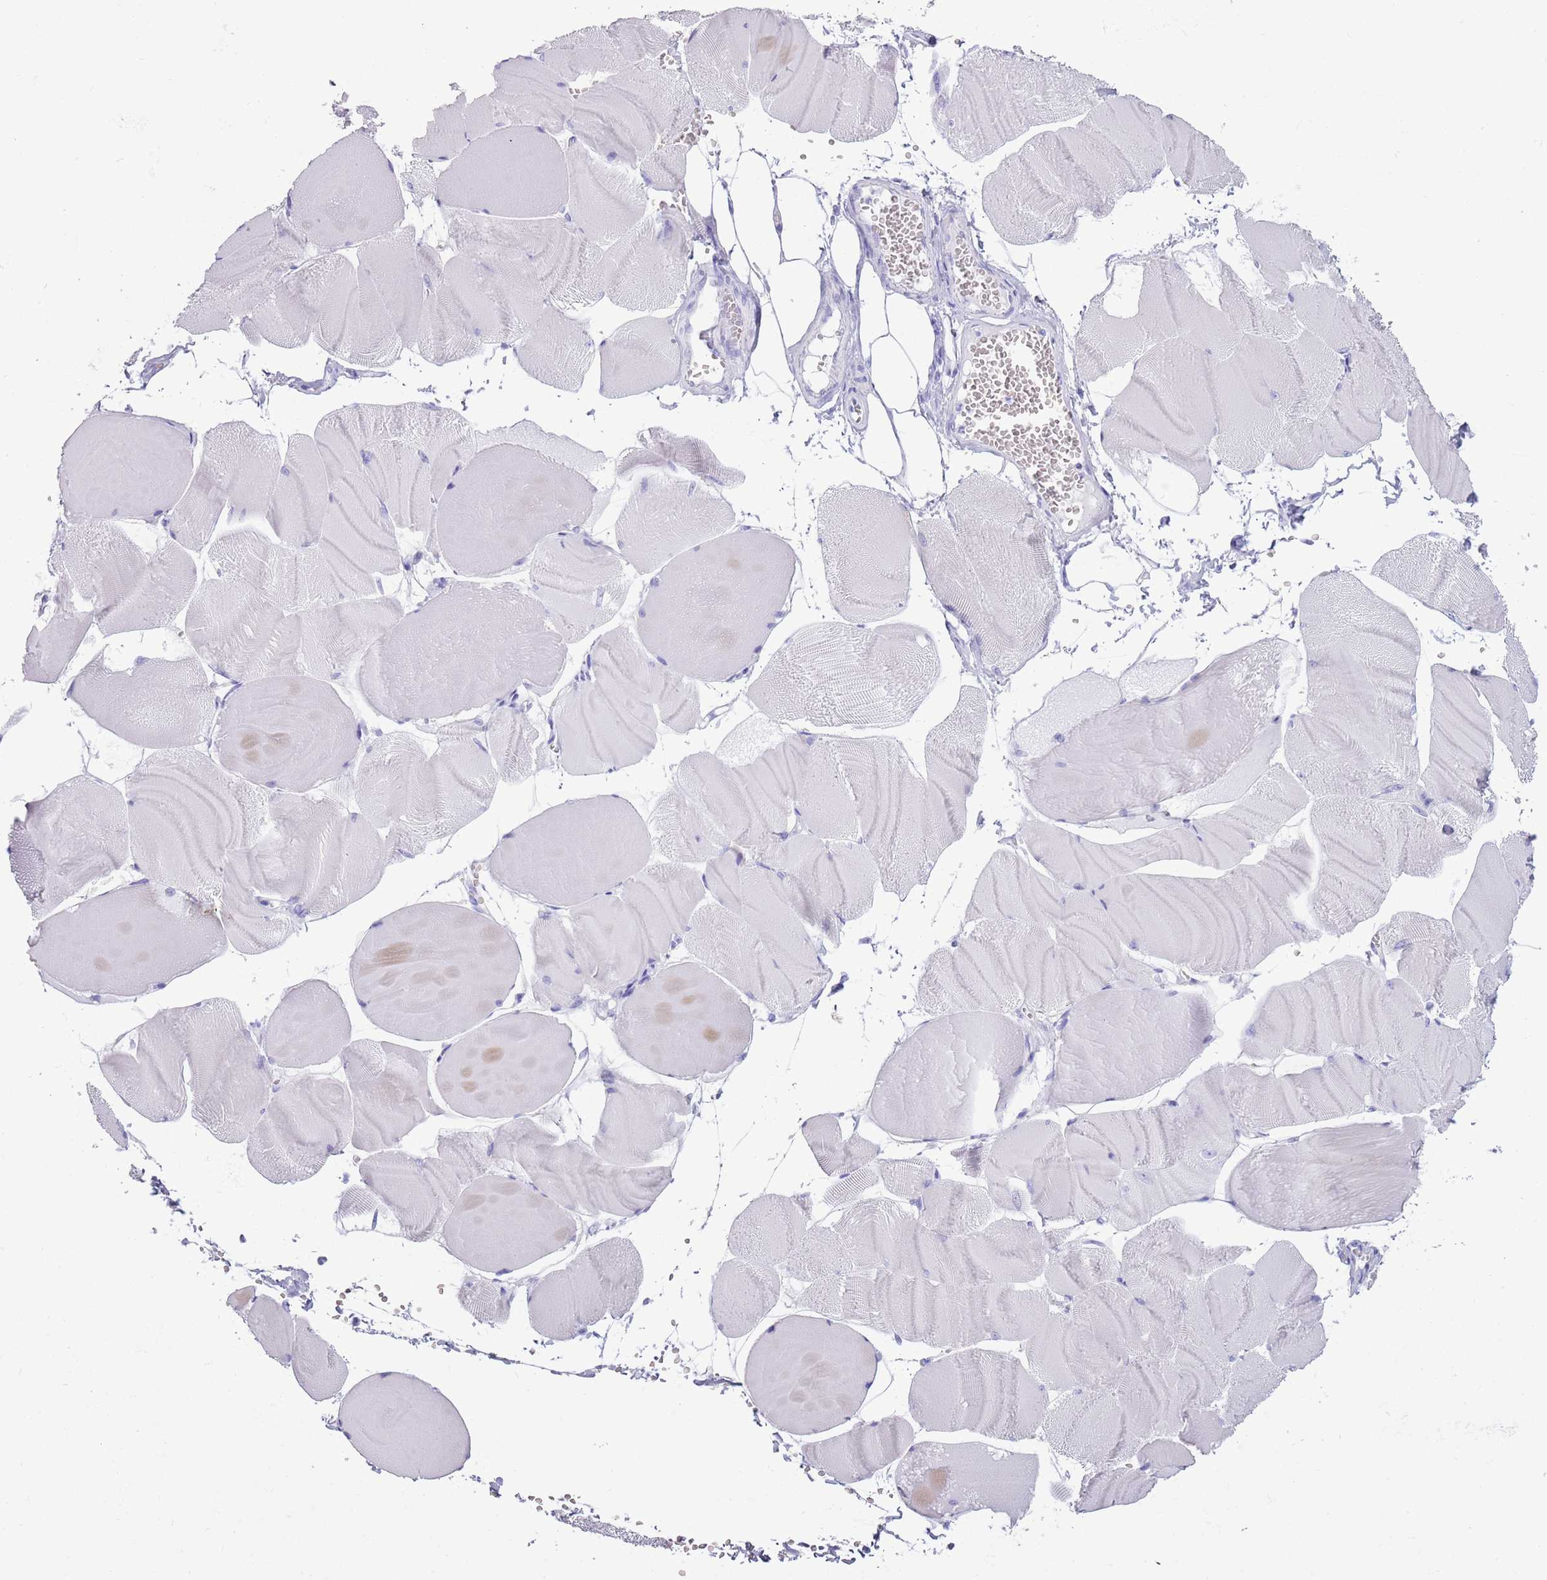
{"staining": {"intensity": "negative", "quantity": "none", "location": "none"}, "tissue": "skeletal muscle", "cell_type": "Myocytes", "image_type": "normal", "snomed": [{"axis": "morphology", "description": "Normal tissue, NOS"}, {"axis": "morphology", "description": "Basal cell carcinoma"}, {"axis": "topography", "description": "Skeletal muscle"}], "caption": "Skeletal muscle stained for a protein using IHC demonstrates no expression myocytes.", "gene": "ENSG00000263020", "patient": {"sex": "female", "age": 64}}